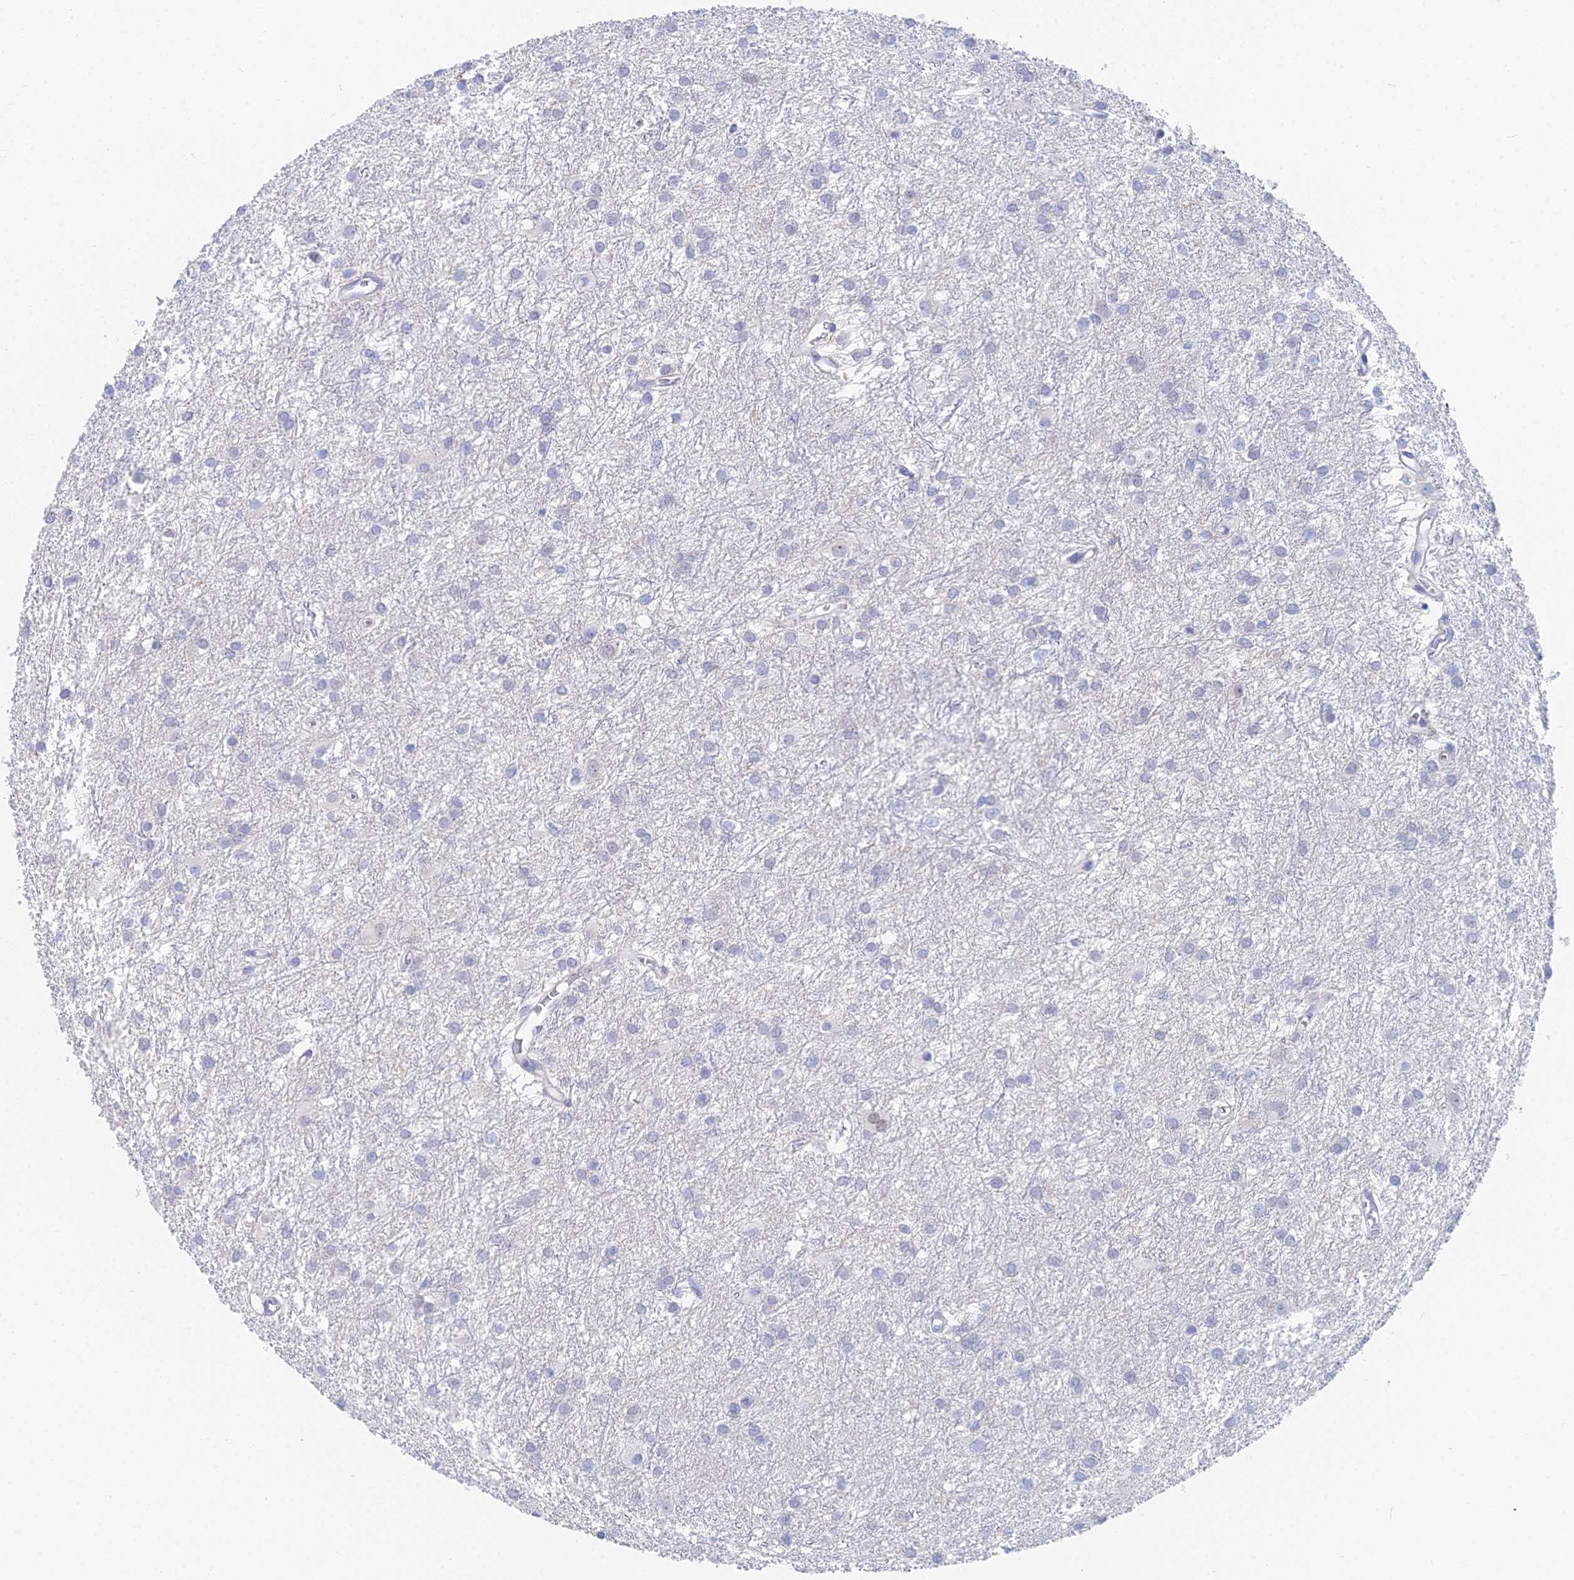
{"staining": {"intensity": "negative", "quantity": "none", "location": "none"}, "tissue": "glioma", "cell_type": "Tumor cells", "image_type": "cancer", "snomed": [{"axis": "morphology", "description": "Glioma, malignant, High grade"}, {"axis": "topography", "description": "Brain"}], "caption": "Immunohistochemical staining of human glioma demonstrates no significant expression in tumor cells. (IHC, brightfield microscopy, high magnification).", "gene": "MCM2", "patient": {"sex": "female", "age": 50}}